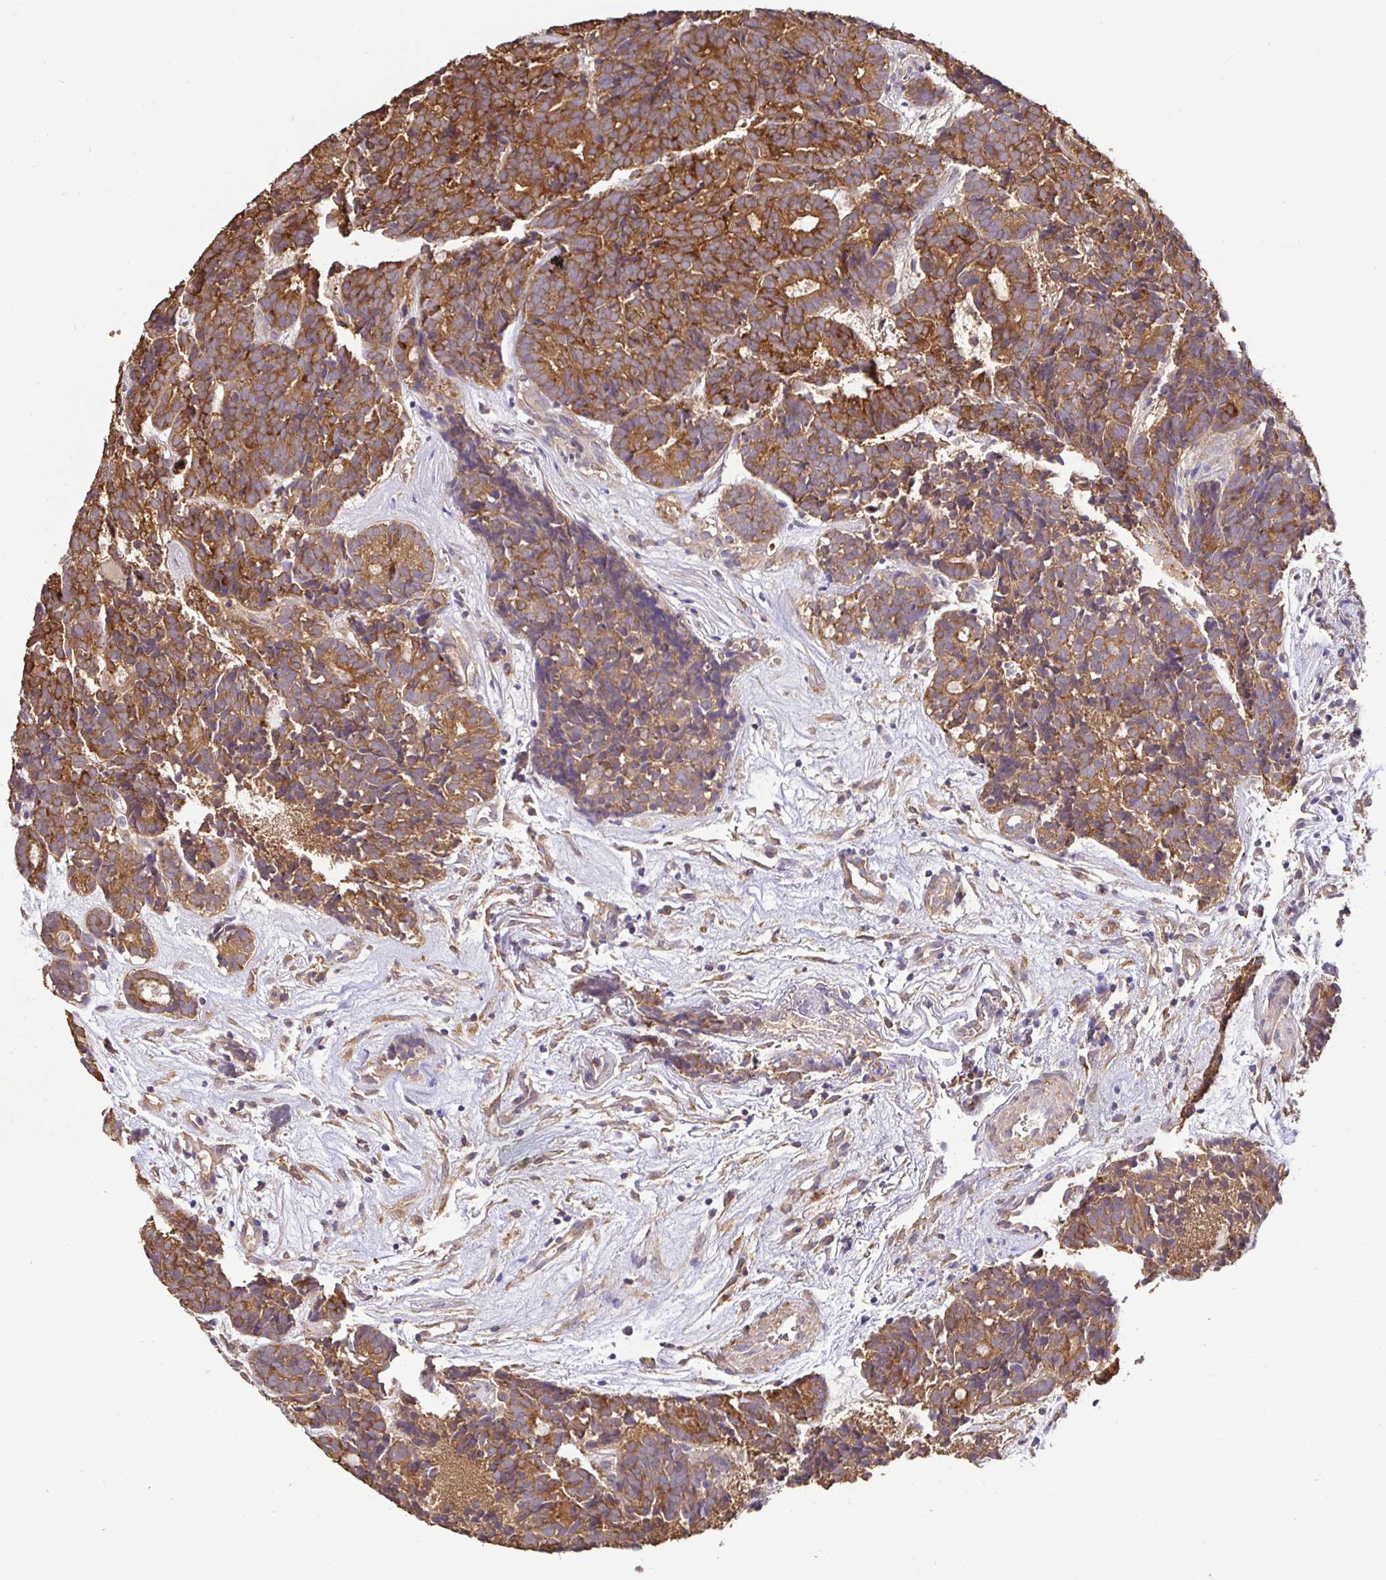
{"staining": {"intensity": "moderate", "quantity": ">75%", "location": "cytoplasmic/membranous"}, "tissue": "head and neck cancer", "cell_type": "Tumor cells", "image_type": "cancer", "snomed": [{"axis": "morphology", "description": "Adenocarcinoma, NOS"}, {"axis": "topography", "description": "Head-Neck"}], "caption": "Head and neck cancer (adenocarcinoma) stained for a protein (brown) displays moderate cytoplasmic/membranous positive positivity in about >75% of tumor cells.", "gene": "MAPK8IP3", "patient": {"sex": "female", "age": 81}}